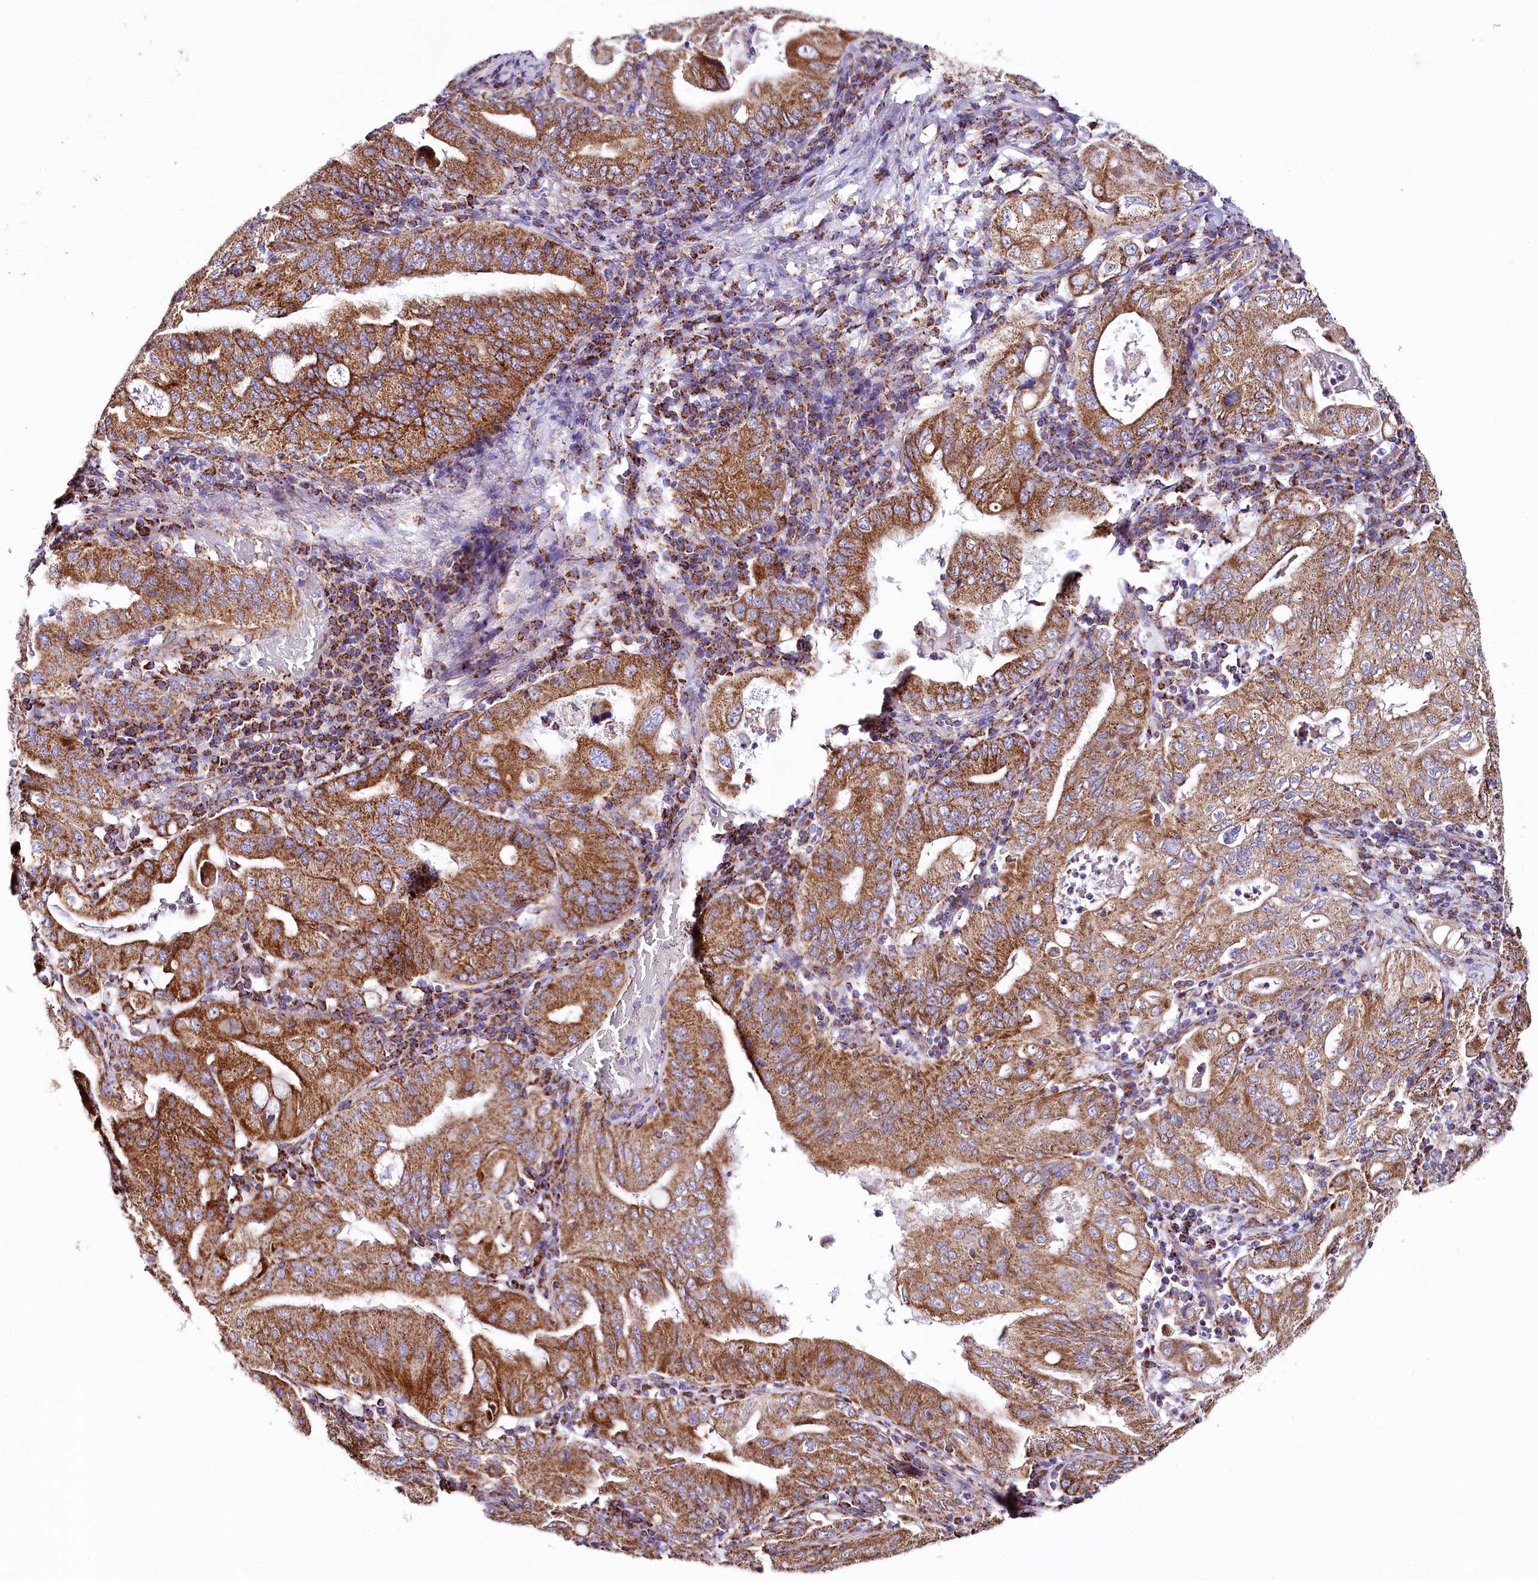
{"staining": {"intensity": "strong", "quantity": ">75%", "location": "cytoplasmic/membranous"}, "tissue": "stomach cancer", "cell_type": "Tumor cells", "image_type": "cancer", "snomed": [{"axis": "morphology", "description": "Normal tissue, NOS"}, {"axis": "morphology", "description": "Adenocarcinoma, NOS"}, {"axis": "topography", "description": "Esophagus"}, {"axis": "topography", "description": "Stomach, upper"}, {"axis": "topography", "description": "Peripheral nerve tissue"}], "caption": "A micrograph of stomach adenocarcinoma stained for a protein shows strong cytoplasmic/membranous brown staining in tumor cells.", "gene": "APLP2", "patient": {"sex": "male", "age": 62}}